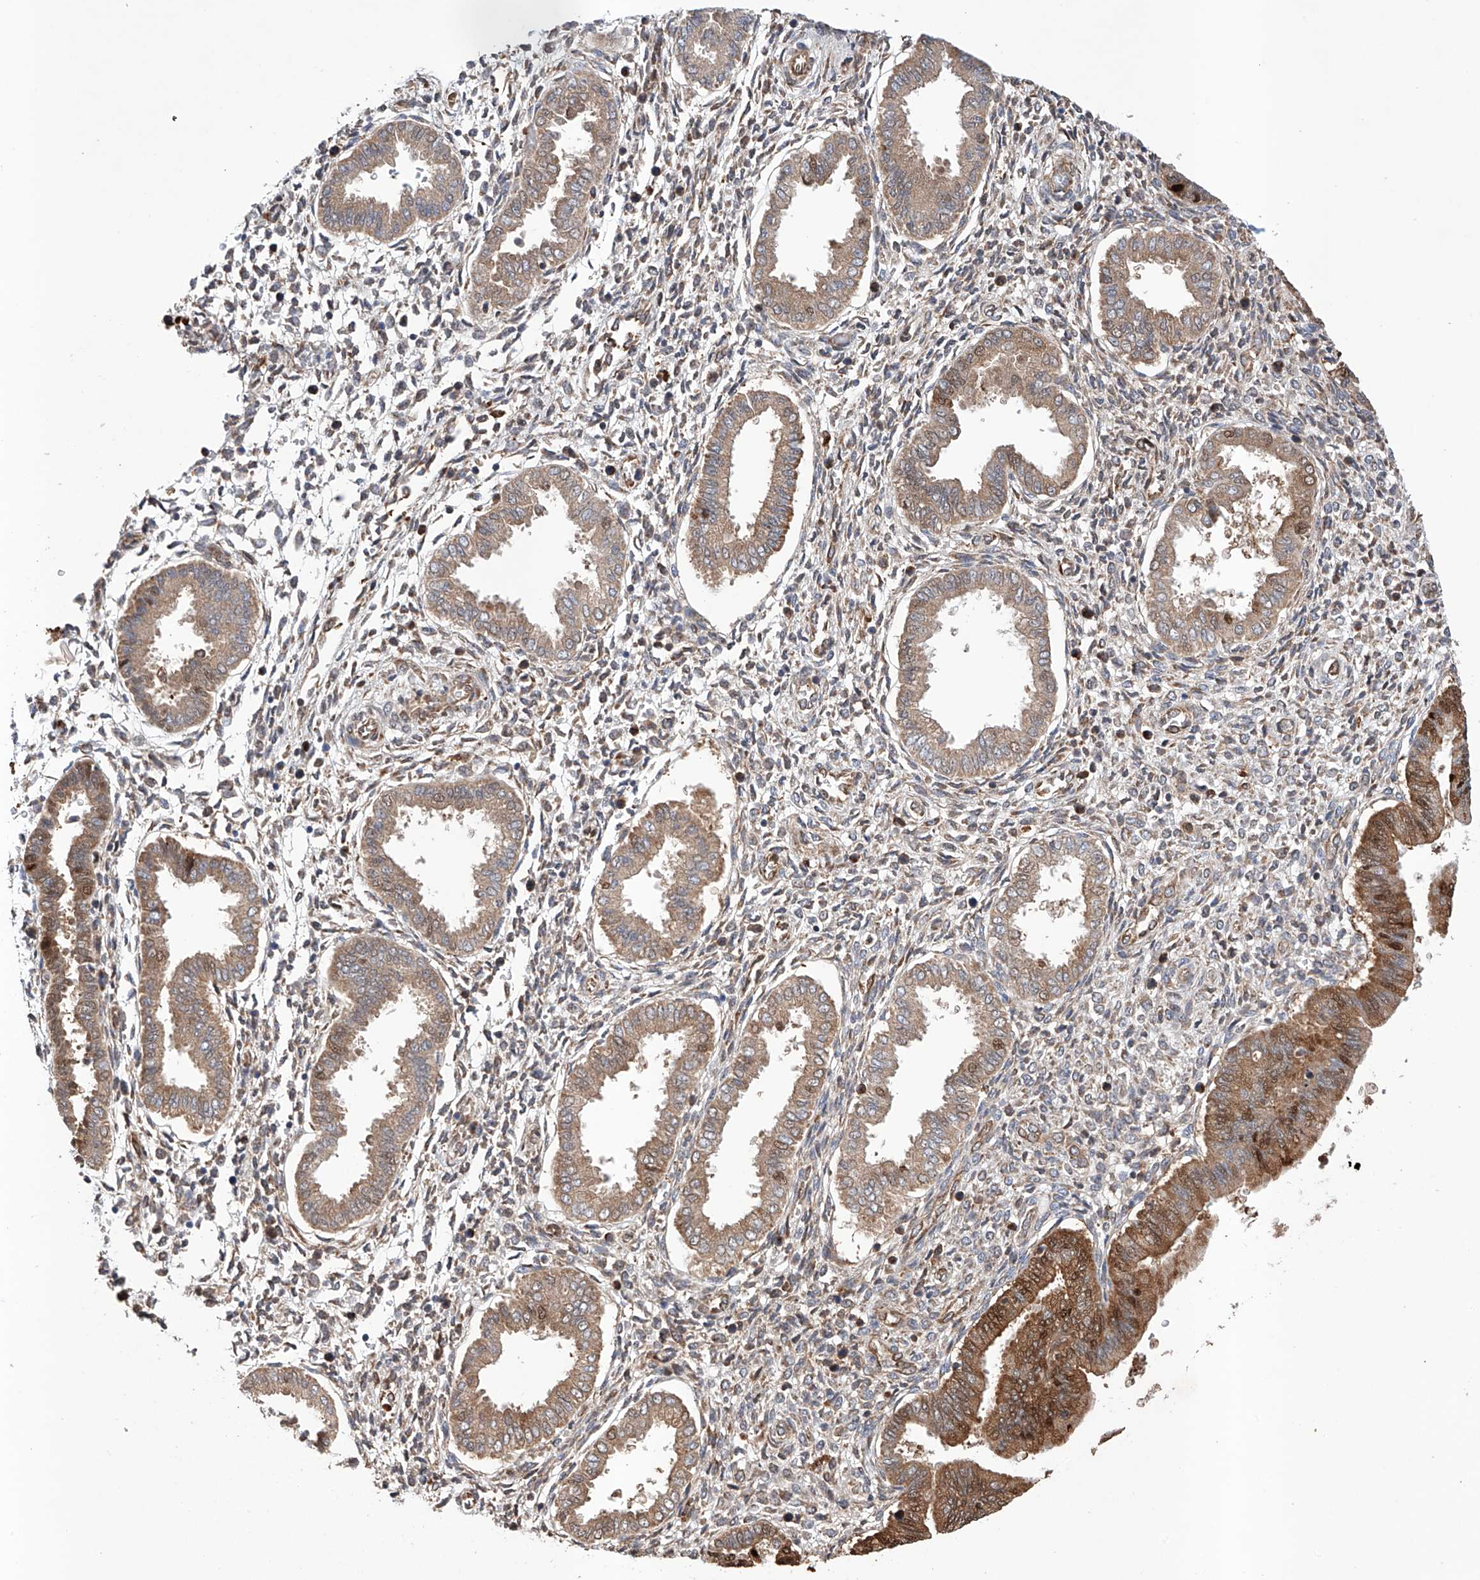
{"staining": {"intensity": "weak", "quantity": "25%-75%", "location": "cytoplasmic/membranous"}, "tissue": "endometrium", "cell_type": "Cells in endometrial stroma", "image_type": "normal", "snomed": [{"axis": "morphology", "description": "Normal tissue, NOS"}, {"axis": "topography", "description": "Endometrium"}], "caption": "Immunohistochemistry (IHC) of unremarkable human endometrium displays low levels of weak cytoplasmic/membranous staining in about 25%-75% of cells in endometrial stroma. (Stains: DAB (3,3'-diaminobenzidine) in brown, nuclei in blue, Microscopy: brightfield microscopy at high magnification).", "gene": "TIMM23", "patient": {"sex": "female", "age": 24}}